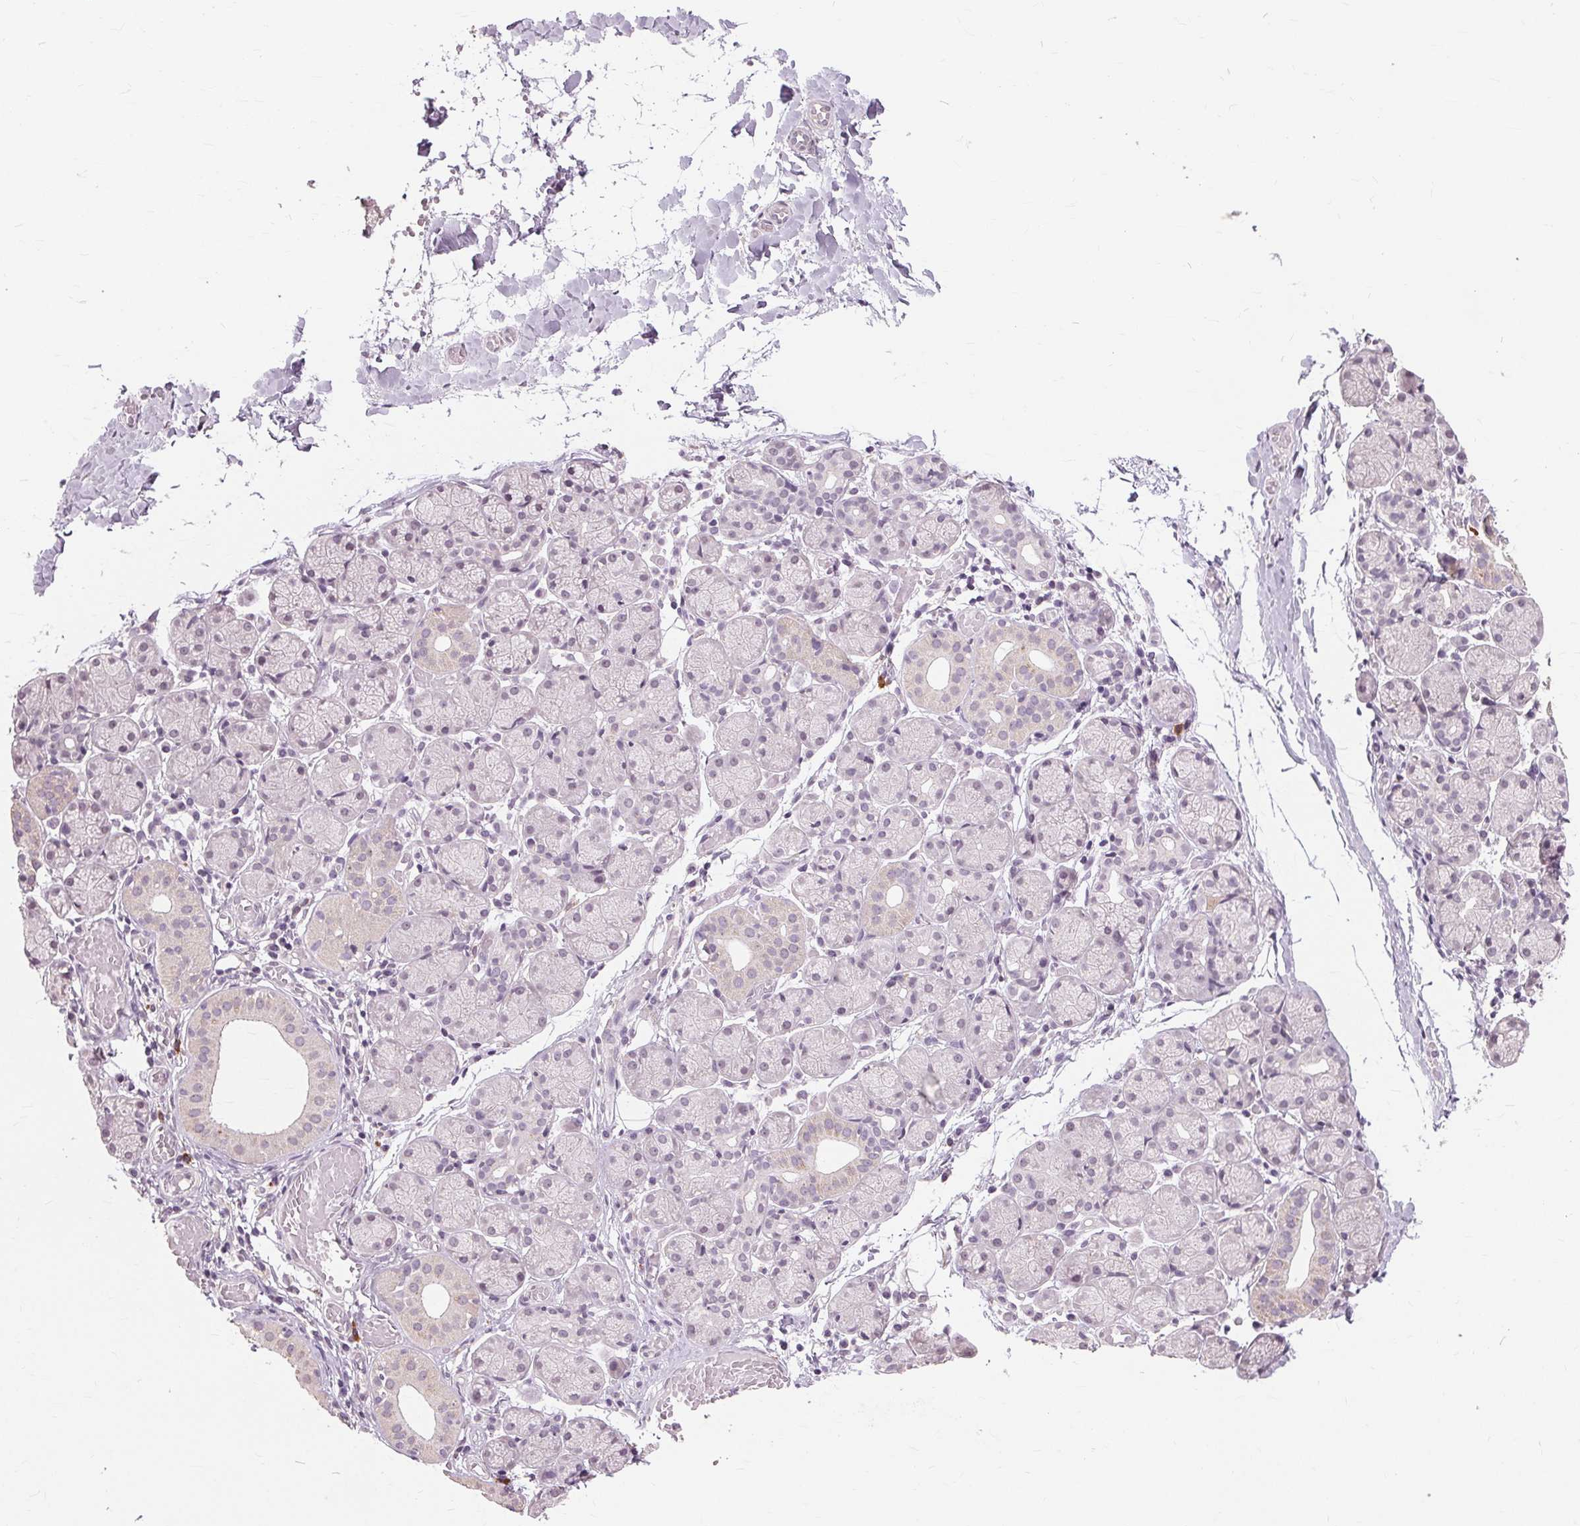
{"staining": {"intensity": "negative", "quantity": "none", "location": "none"}, "tissue": "salivary gland", "cell_type": "Glandular cells", "image_type": "normal", "snomed": [{"axis": "morphology", "description": "Normal tissue, NOS"}, {"axis": "topography", "description": "Salivary gland"}], "caption": "Immunohistochemical staining of normal human salivary gland demonstrates no significant expression in glandular cells. (Stains: DAB immunohistochemistry with hematoxylin counter stain, Microscopy: brightfield microscopy at high magnification).", "gene": "SIGLEC6", "patient": {"sex": "female", "age": 24}}